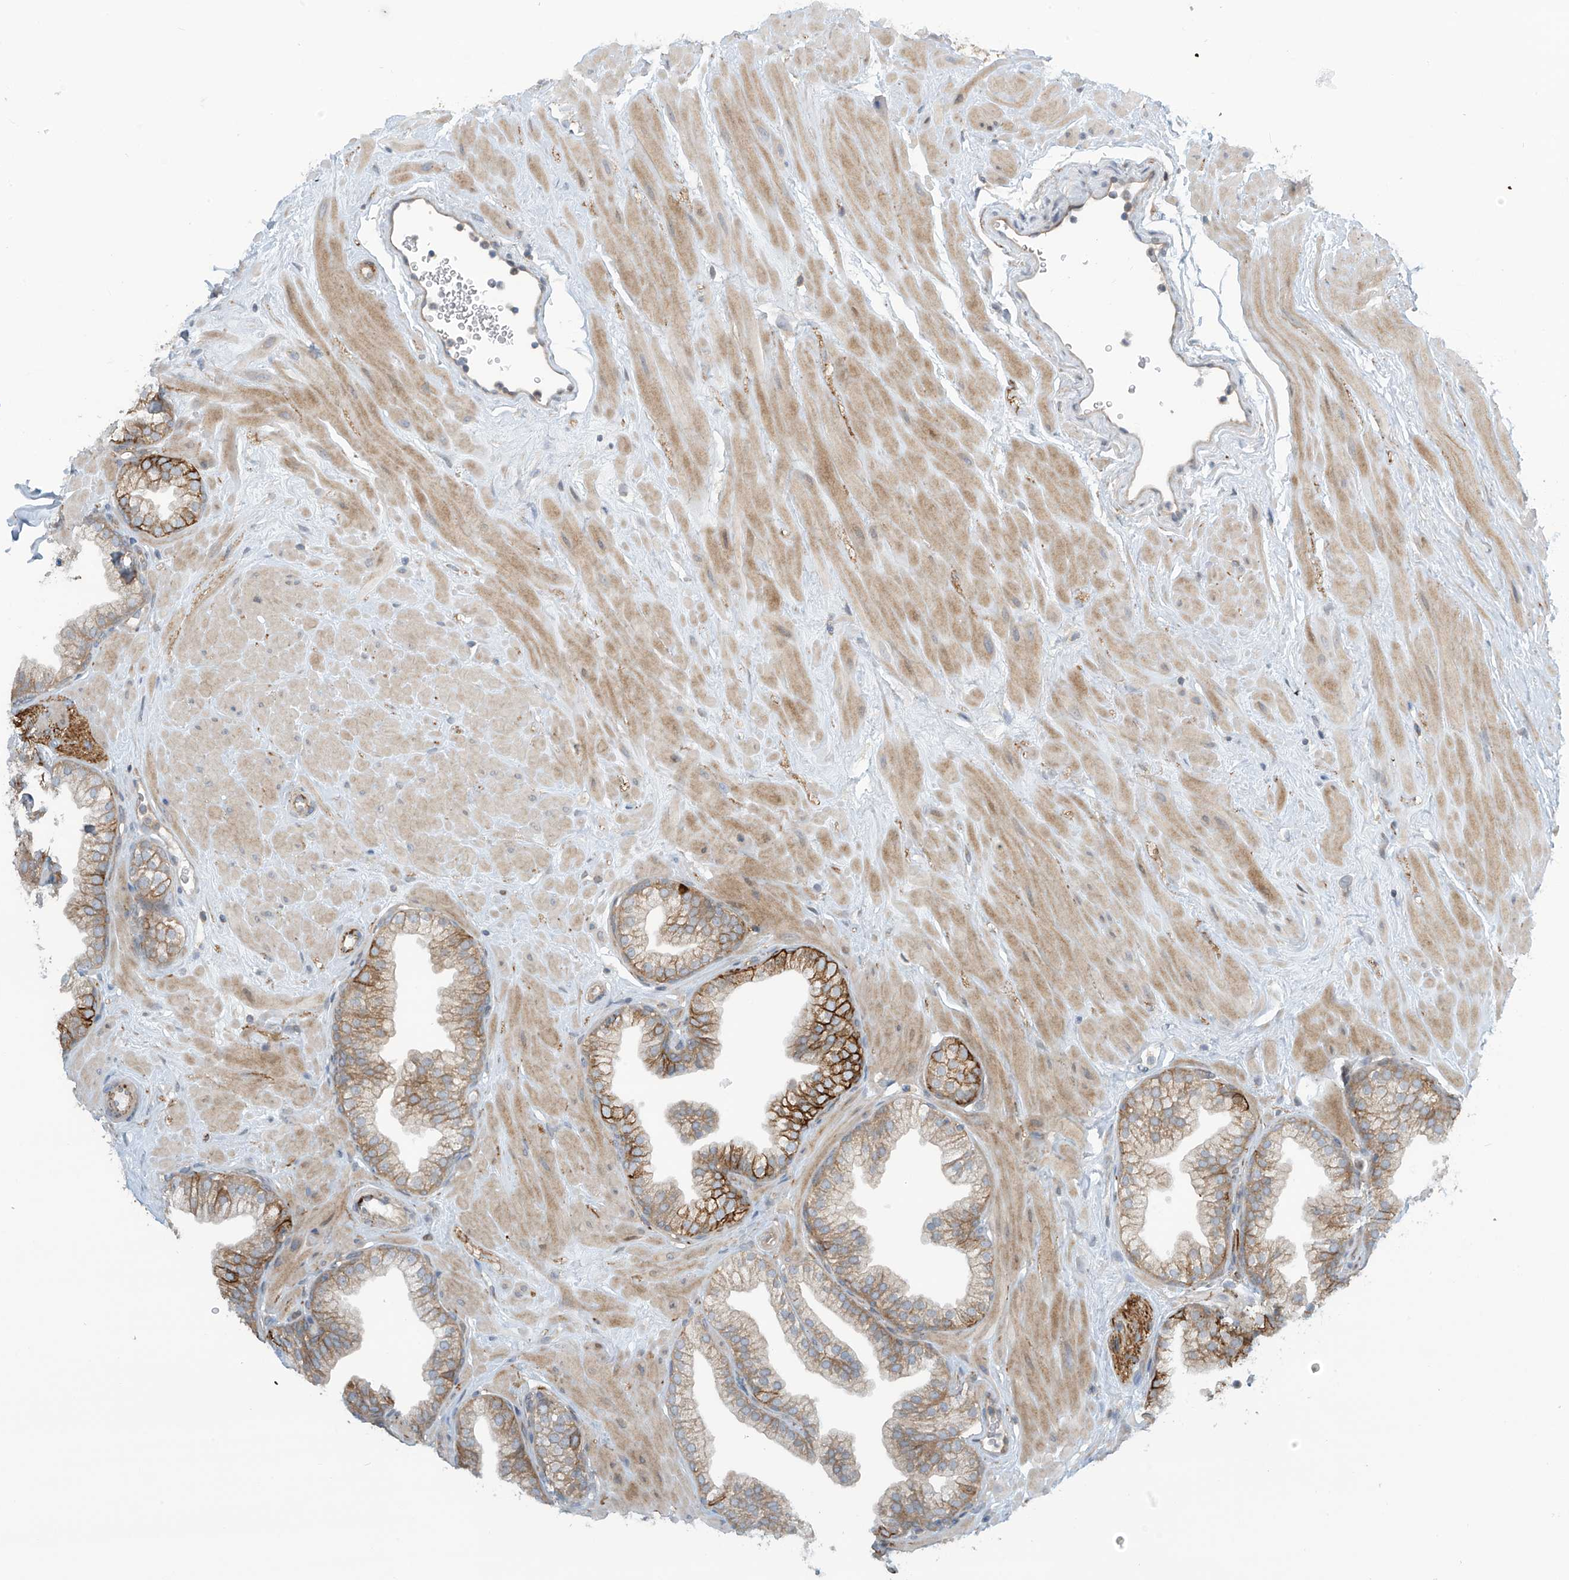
{"staining": {"intensity": "moderate", "quantity": "25%-75%", "location": "cytoplasmic/membranous"}, "tissue": "prostate", "cell_type": "Glandular cells", "image_type": "normal", "snomed": [{"axis": "morphology", "description": "Normal tissue, NOS"}, {"axis": "morphology", "description": "Urothelial carcinoma, Low grade"}, {"axis": "topography", "description": "Urinary bladder"}, {"axis": "topography", "description": "Prostate"}], "caption": "This is an image of immunohistochemistry (IHC) staining of normal prostate, which shows moderate positivity in the cytoplasmic/membranous of glandular cells.", "gene": "FSD1L", "patient": {"sex": "male", "age": 60}}